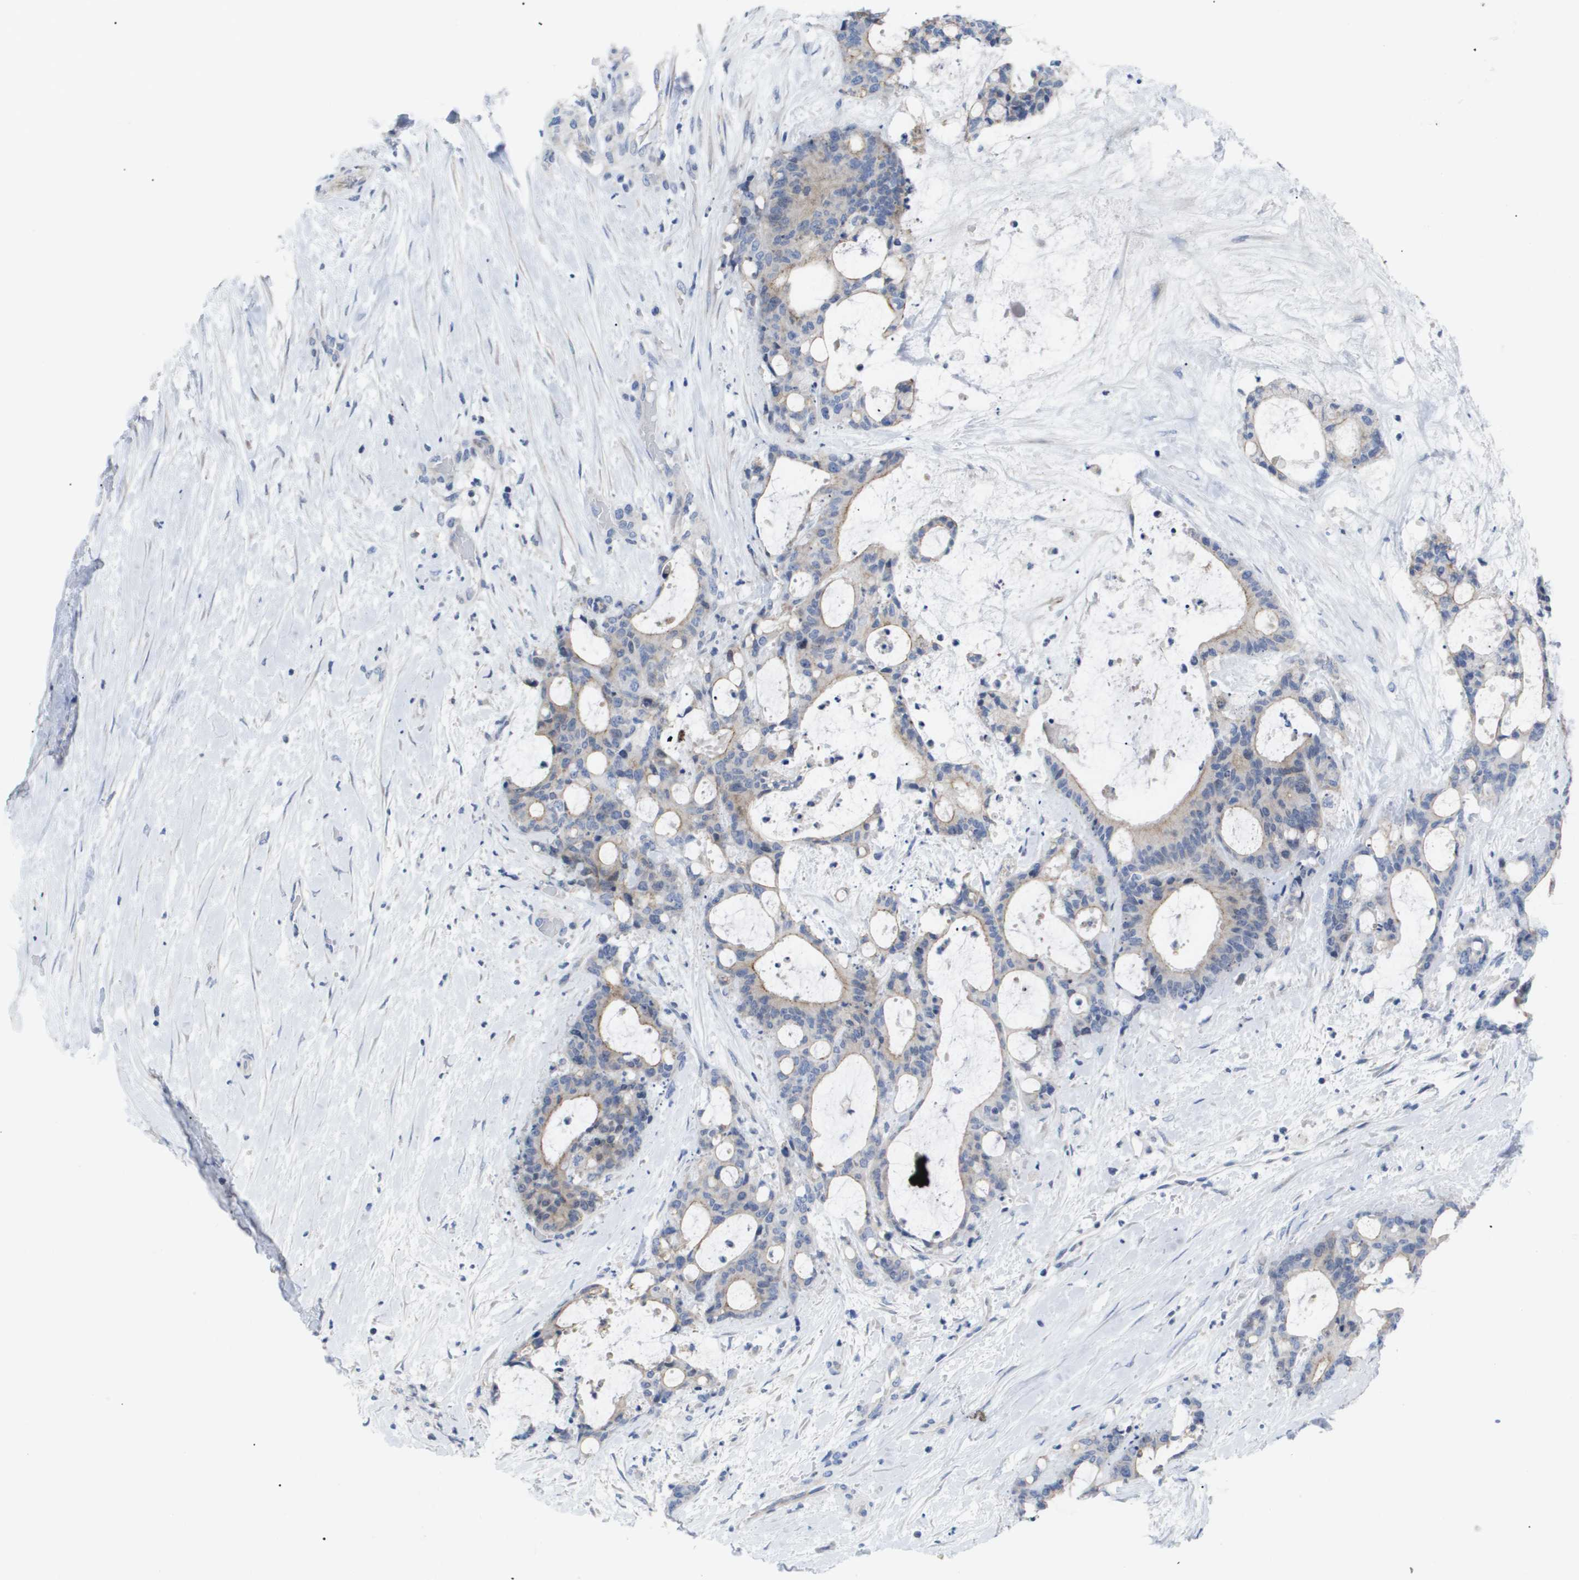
{"staining": {"intensity": "moderate", "quantity": "25%-75%", "location": "cytoplasmic/membranous"}, "tissue": "liver cancer", "cell_type": "Tumor cells", "image_type": "cancer", "snomed": [{"axis": "morphology", "description": "Cholangiocarcinoma"}, {"axis": "topography", "description": "Liver"}], "caption": "Moderate cytoplasmic/membranous positivity is appreciated in approximately 25%-75% of tumor cells in liver cholangiocarcinoma.", "gene": "CAV3", "patient": {"sex": "female", "age": 73}}